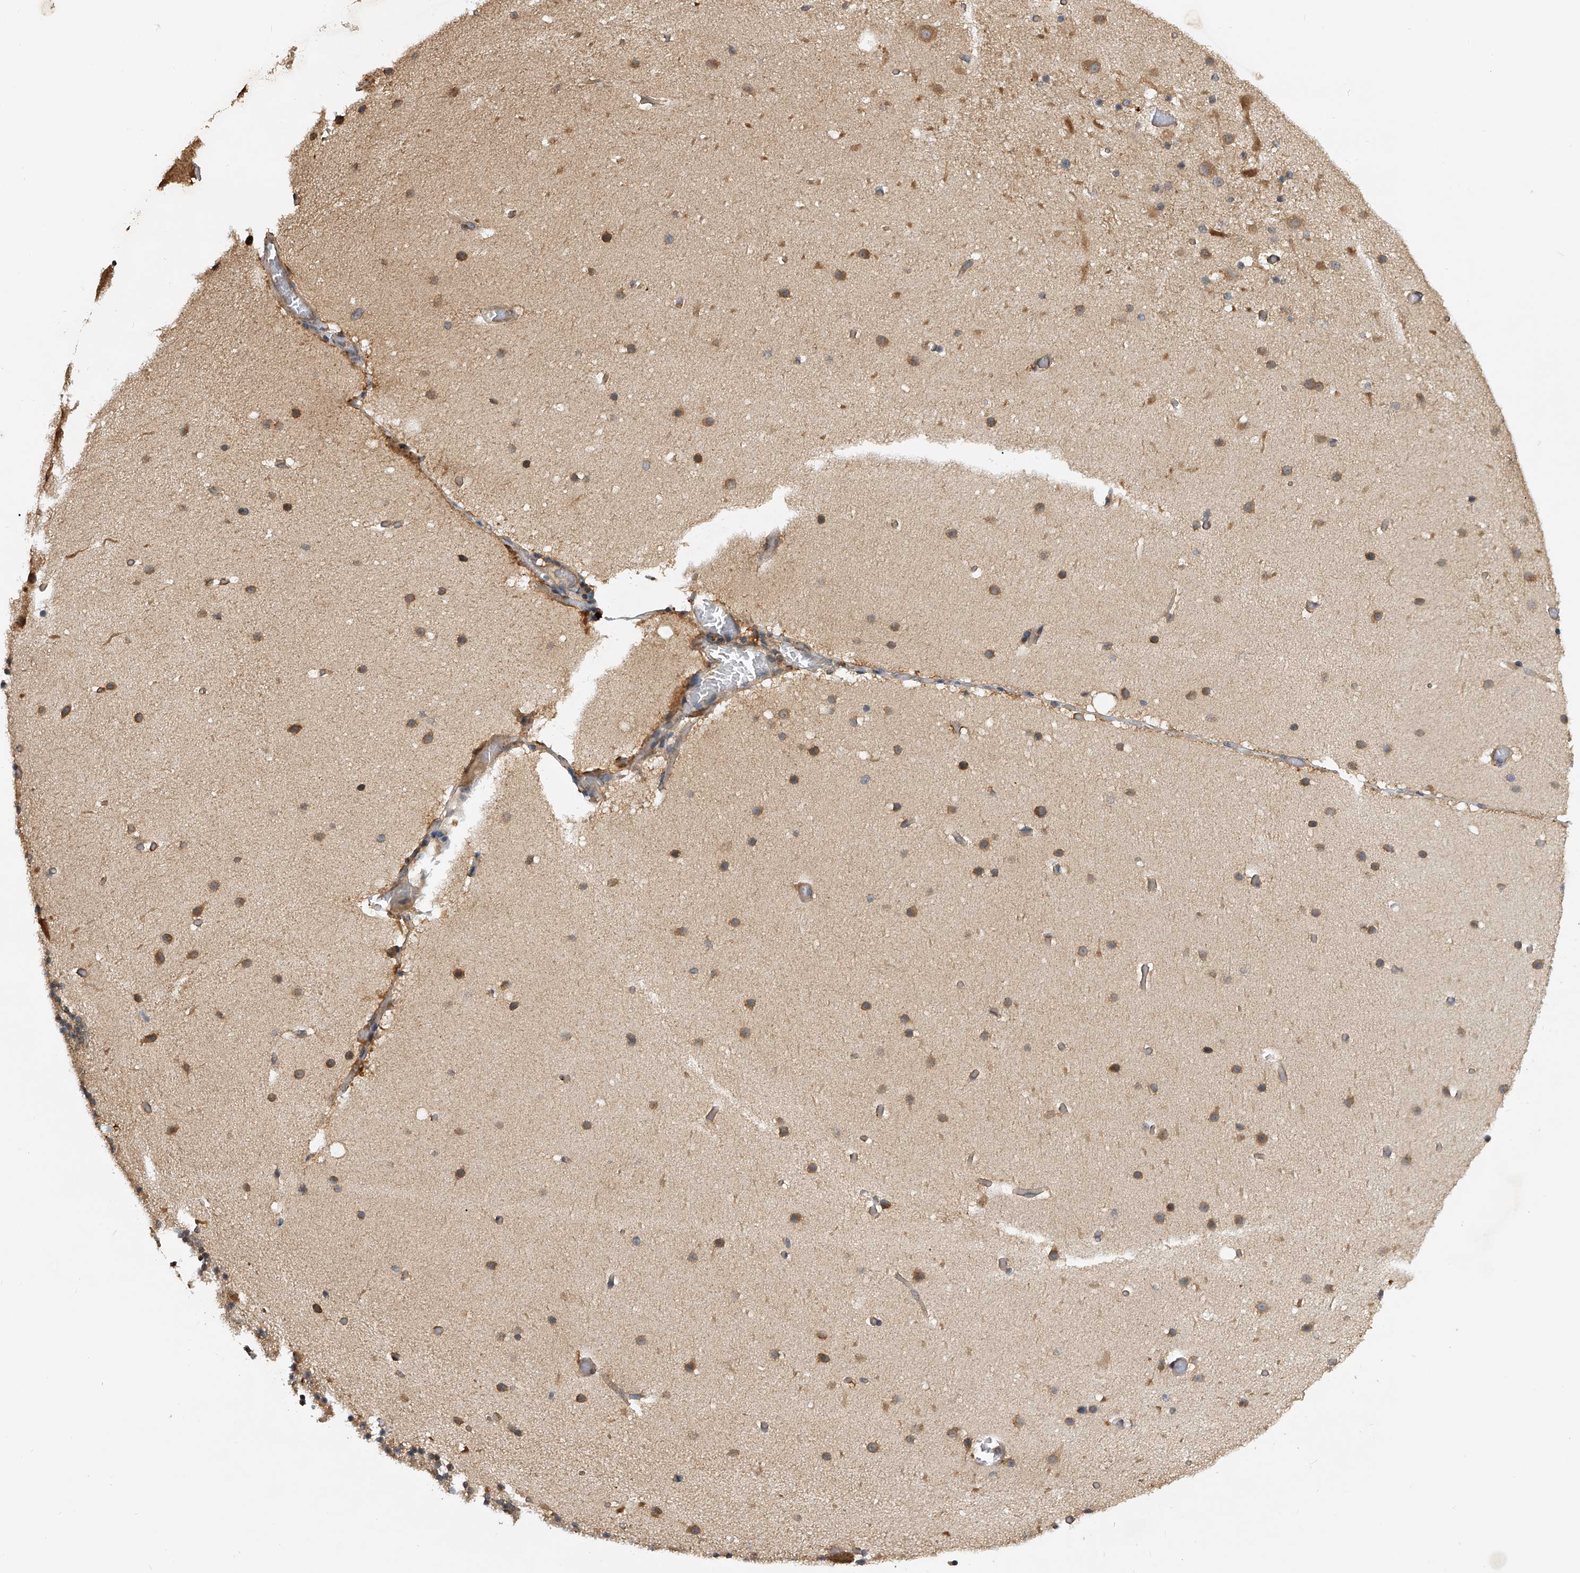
{"staining": {"intensity": "negative", "quantity": "none", "location": "none"}, "tissue": "cerebellum", "cell_type": "Cells in granular layer", "image_type": "normal", "snomed": [{"axis": "morphology", "description": "Normal tissue, NOS"}, {"axis": "topography", "description": "Cerebellum"}], "caption": "Protein analysis of normal cerebellum shows no significant expression in cells in granular layer.", "gene": "PTPRA", "patient": {"sex": "male", "age": 57}}